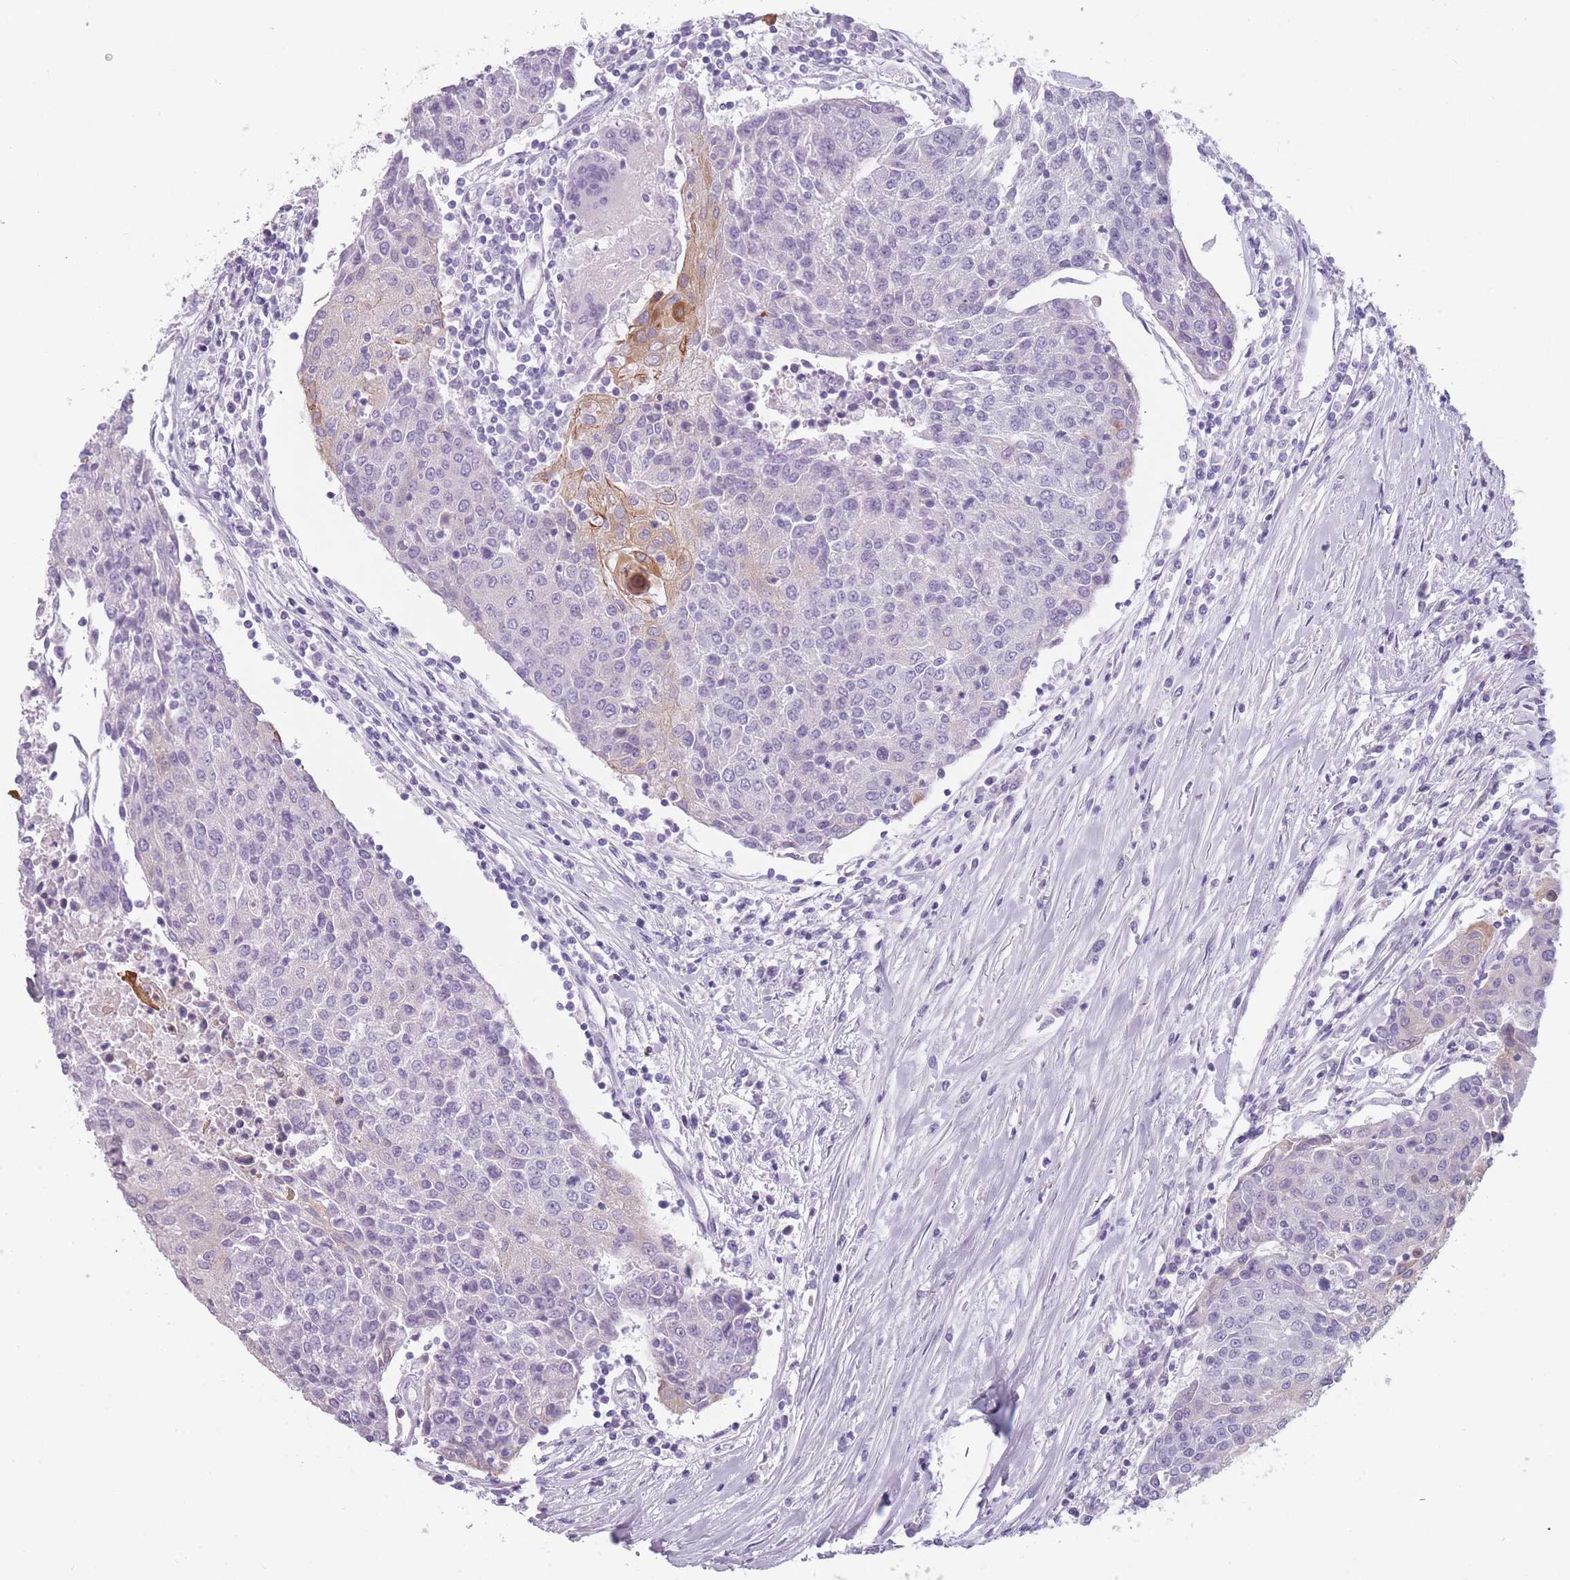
{"staining": {"intensity": "moderate", "quantity": "<25%", "location": "cytoplasmic/membranous"}, "tissue": "urothelial cancer", "cell_type": "Tumor cells", "image_type": "cancer", "snomed": [{"axis": "morphology", "description": "Urothelial carcinoma, High grade"}, {"axis": "topography", "description": "Urinary bladder"}], "caption": "Urothelial carcinoma (high-grade) stained with a brown dye displays moderate cytoplasmic/membranous positive staining in approximately <25% of tumor cells.", "gene": "PPFIA3", "patient": {"sex": "female", "age": 85}}